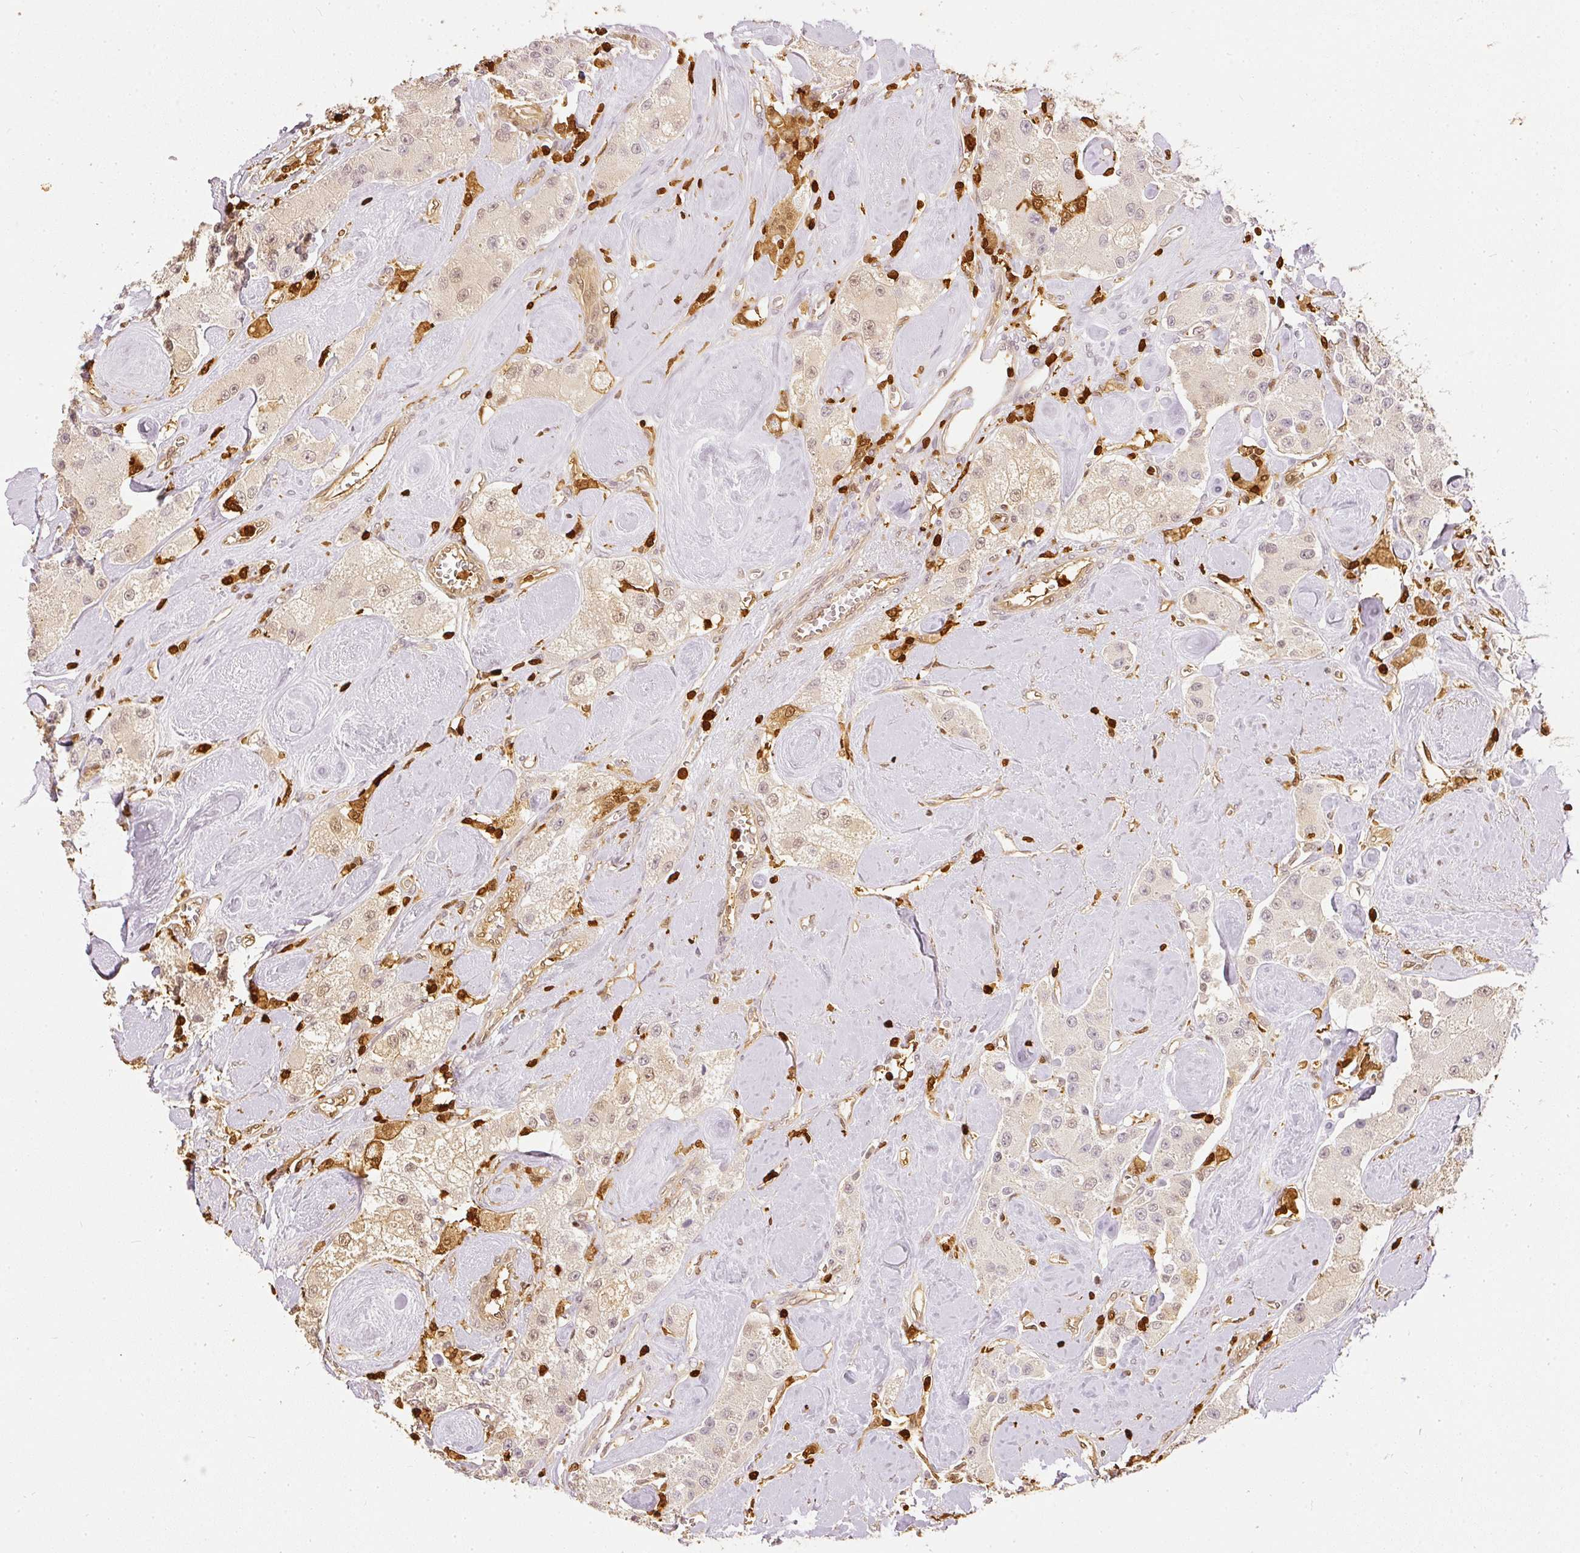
{"staining": {"intensity": "weak", "quantity": "25%-75%", "location": "nuclear"}, "tissue": "carcinoid", "cell_type": "Tumor cells", "image_type": "cancer", "snomed": [{"axis": "morphology", "description": "Carcinoid, malignant, NOS"}, {"axis": "topography", "description": "Pancreas"}], "caption": "Immunohistochemistry photomicrograph of carcinoid (malignant) stained for a protein (brown), which reveals low levels of weak nuclear staining in about 25%-75% of tumor cells.", "gene": "PFN1", "patient": {"sex": "male", "age": 41}}